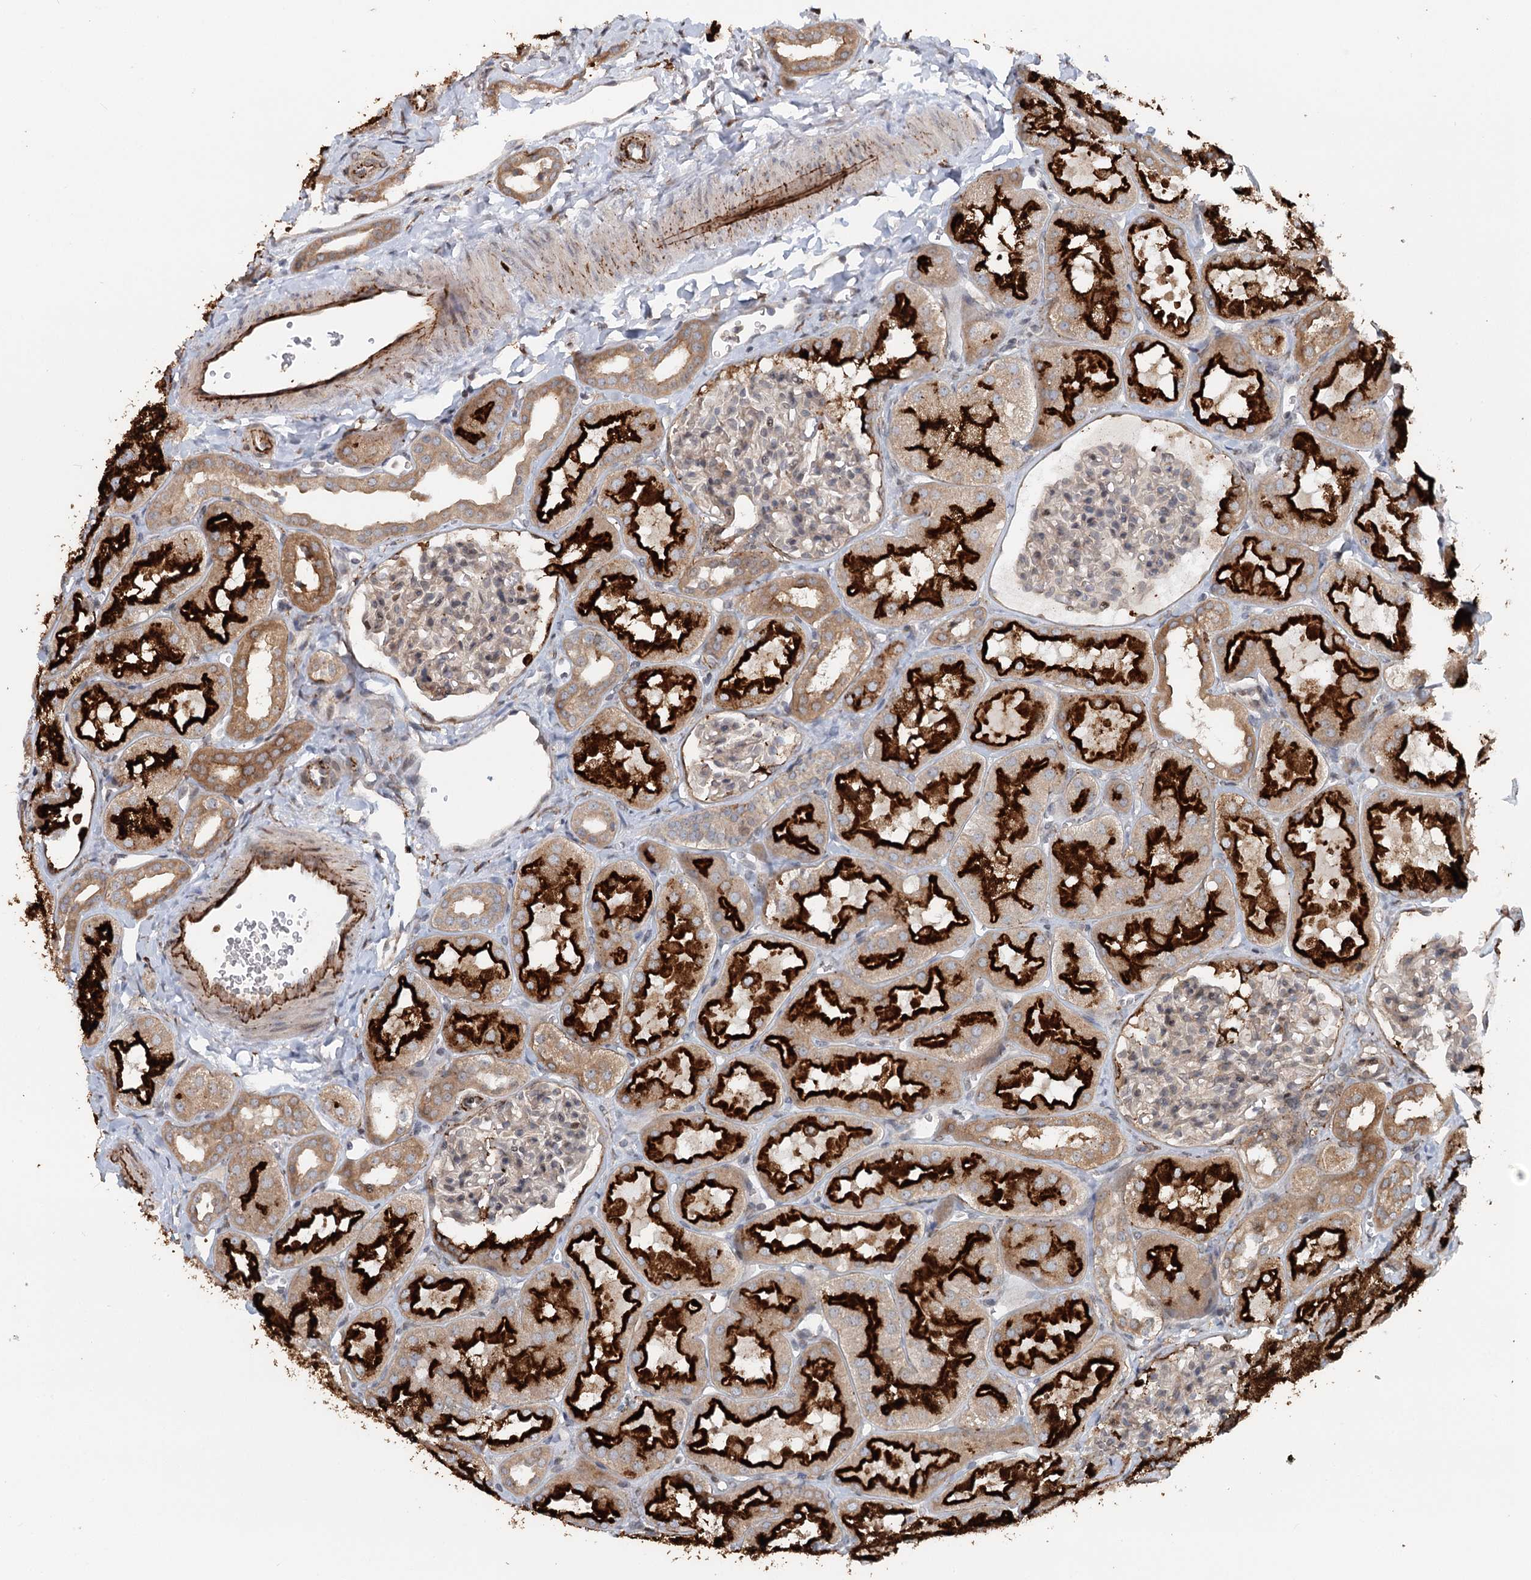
{"staining": {"intensity": "weak", "quantity": "25%-75%", "location": "cytoplasmic/membranous,nuclear"}, "tissue": "kidney", "cell_type": "Cells in glomeruli", "image_type": "normal", "snomed": [{"axis": "morphology", "description": "Normal tissue, NOS"}, {"axis": "topography", "description": "Kidney"}, {"axis": "topography", "description": "Urinary bladder"}], "caption": "This is an image of IHC staining of benign kidney, which shows weak positivity in the cytoplasmic/membranous,nuclear of cells in glomeruli.", "gene": "RNF111", "patient": {"sex": "male", "age": 16}}